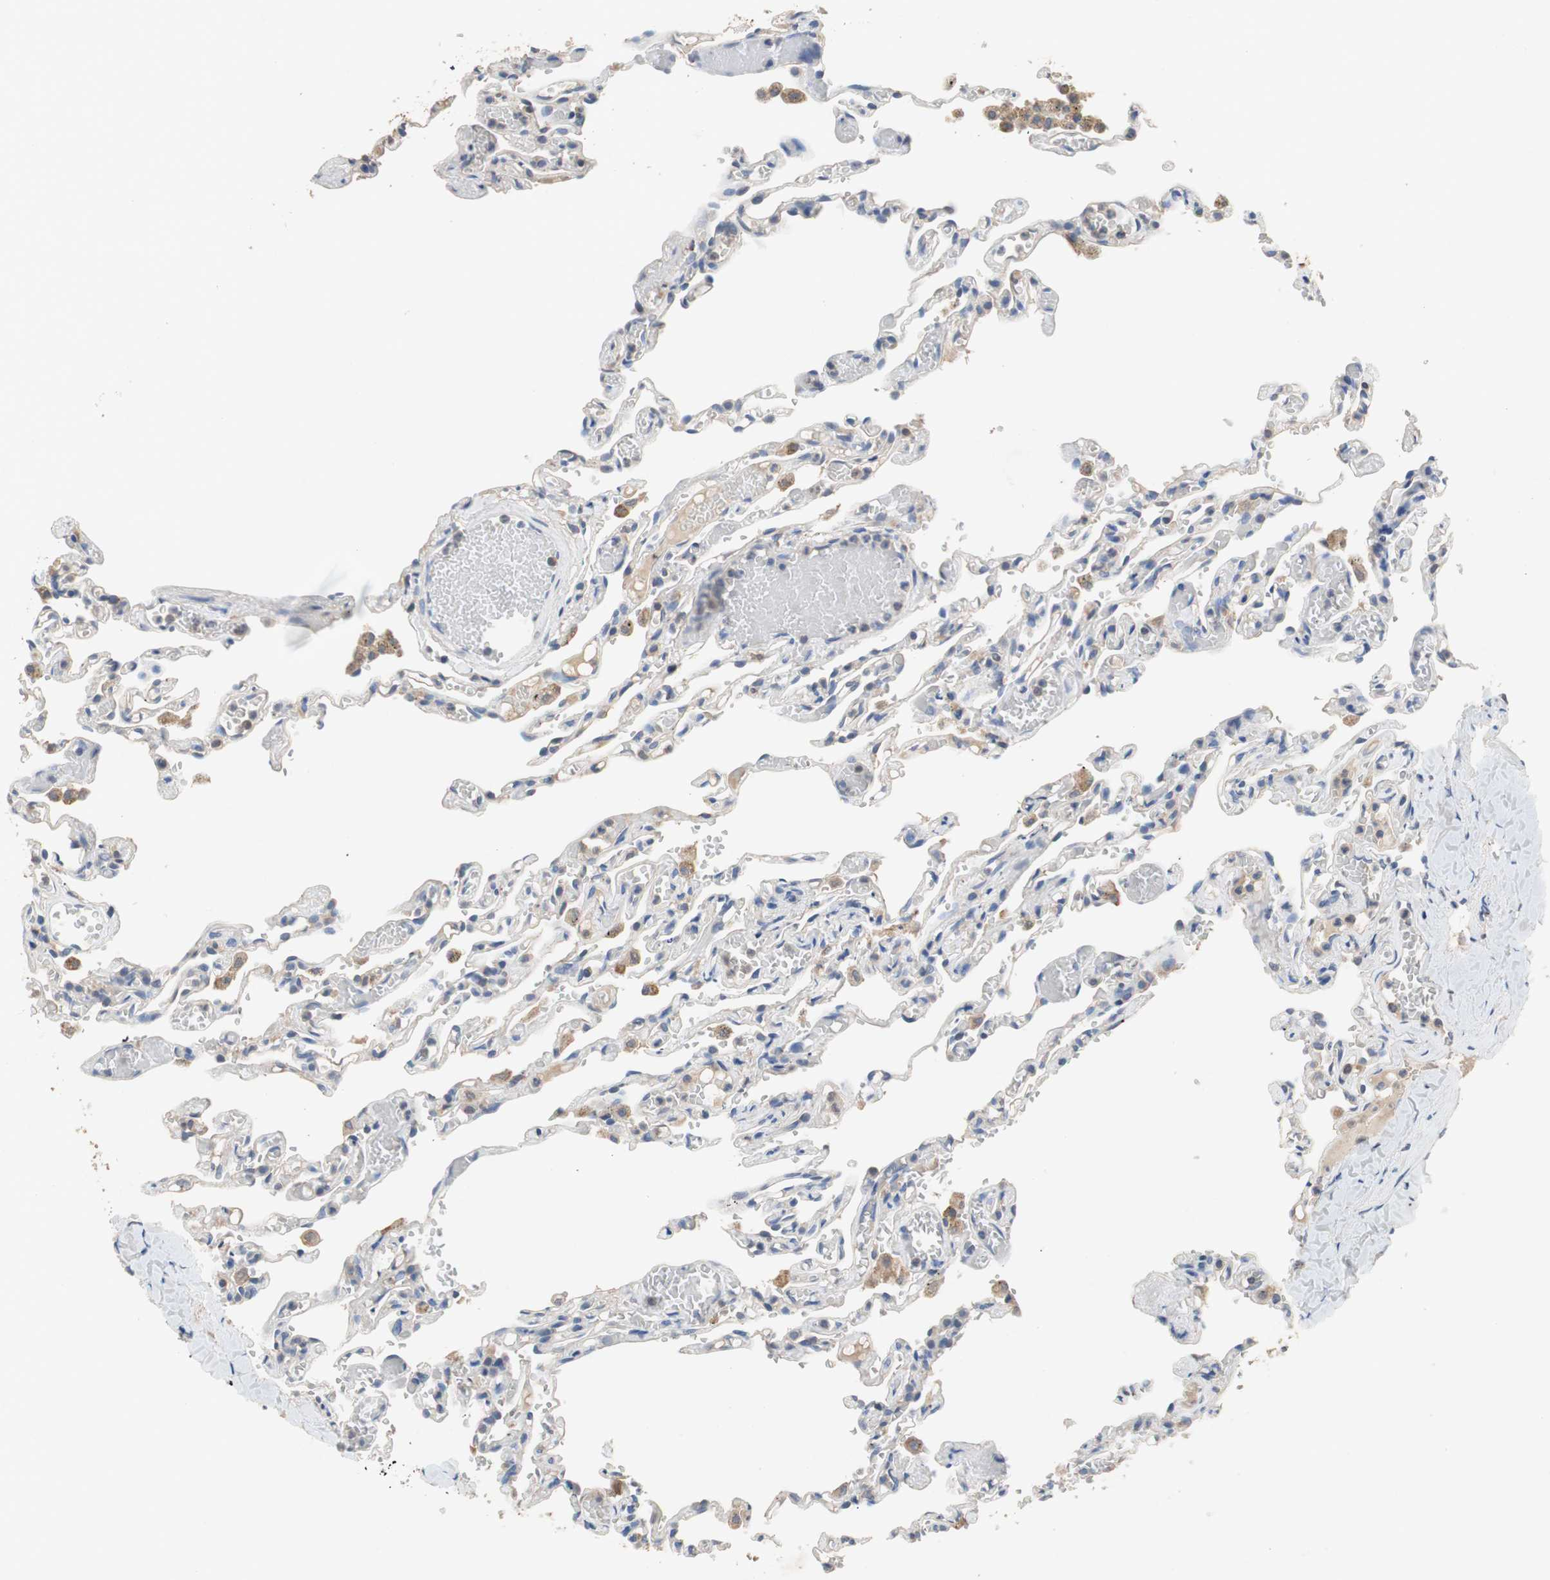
{"staining": {"intensity": "negative", "quantity": "none", "location": "none"}, "tissue": "lung", "cell_type": "Alveolar cells", "image_type": "normal", "snomed": [{"axis": "morphology", "description": "Normal tissue, NOS"}, {"axis": "topography", "description": "Lung"}], "caption": "This histopathology image is of benign lung stained with immunohistochemistry (IHC) to label a protein in brown with the nuclei are counter-stained blue. There is no positivity in alveolar cells. Brightfield microscopy of IHC stained with DAB (3,3'-diaminobenzidine) (brown) and hematoxylin (blue), captured at high magnification.", "gene": "ADAP1", "patient": {"sex": "male", "age": 21}}